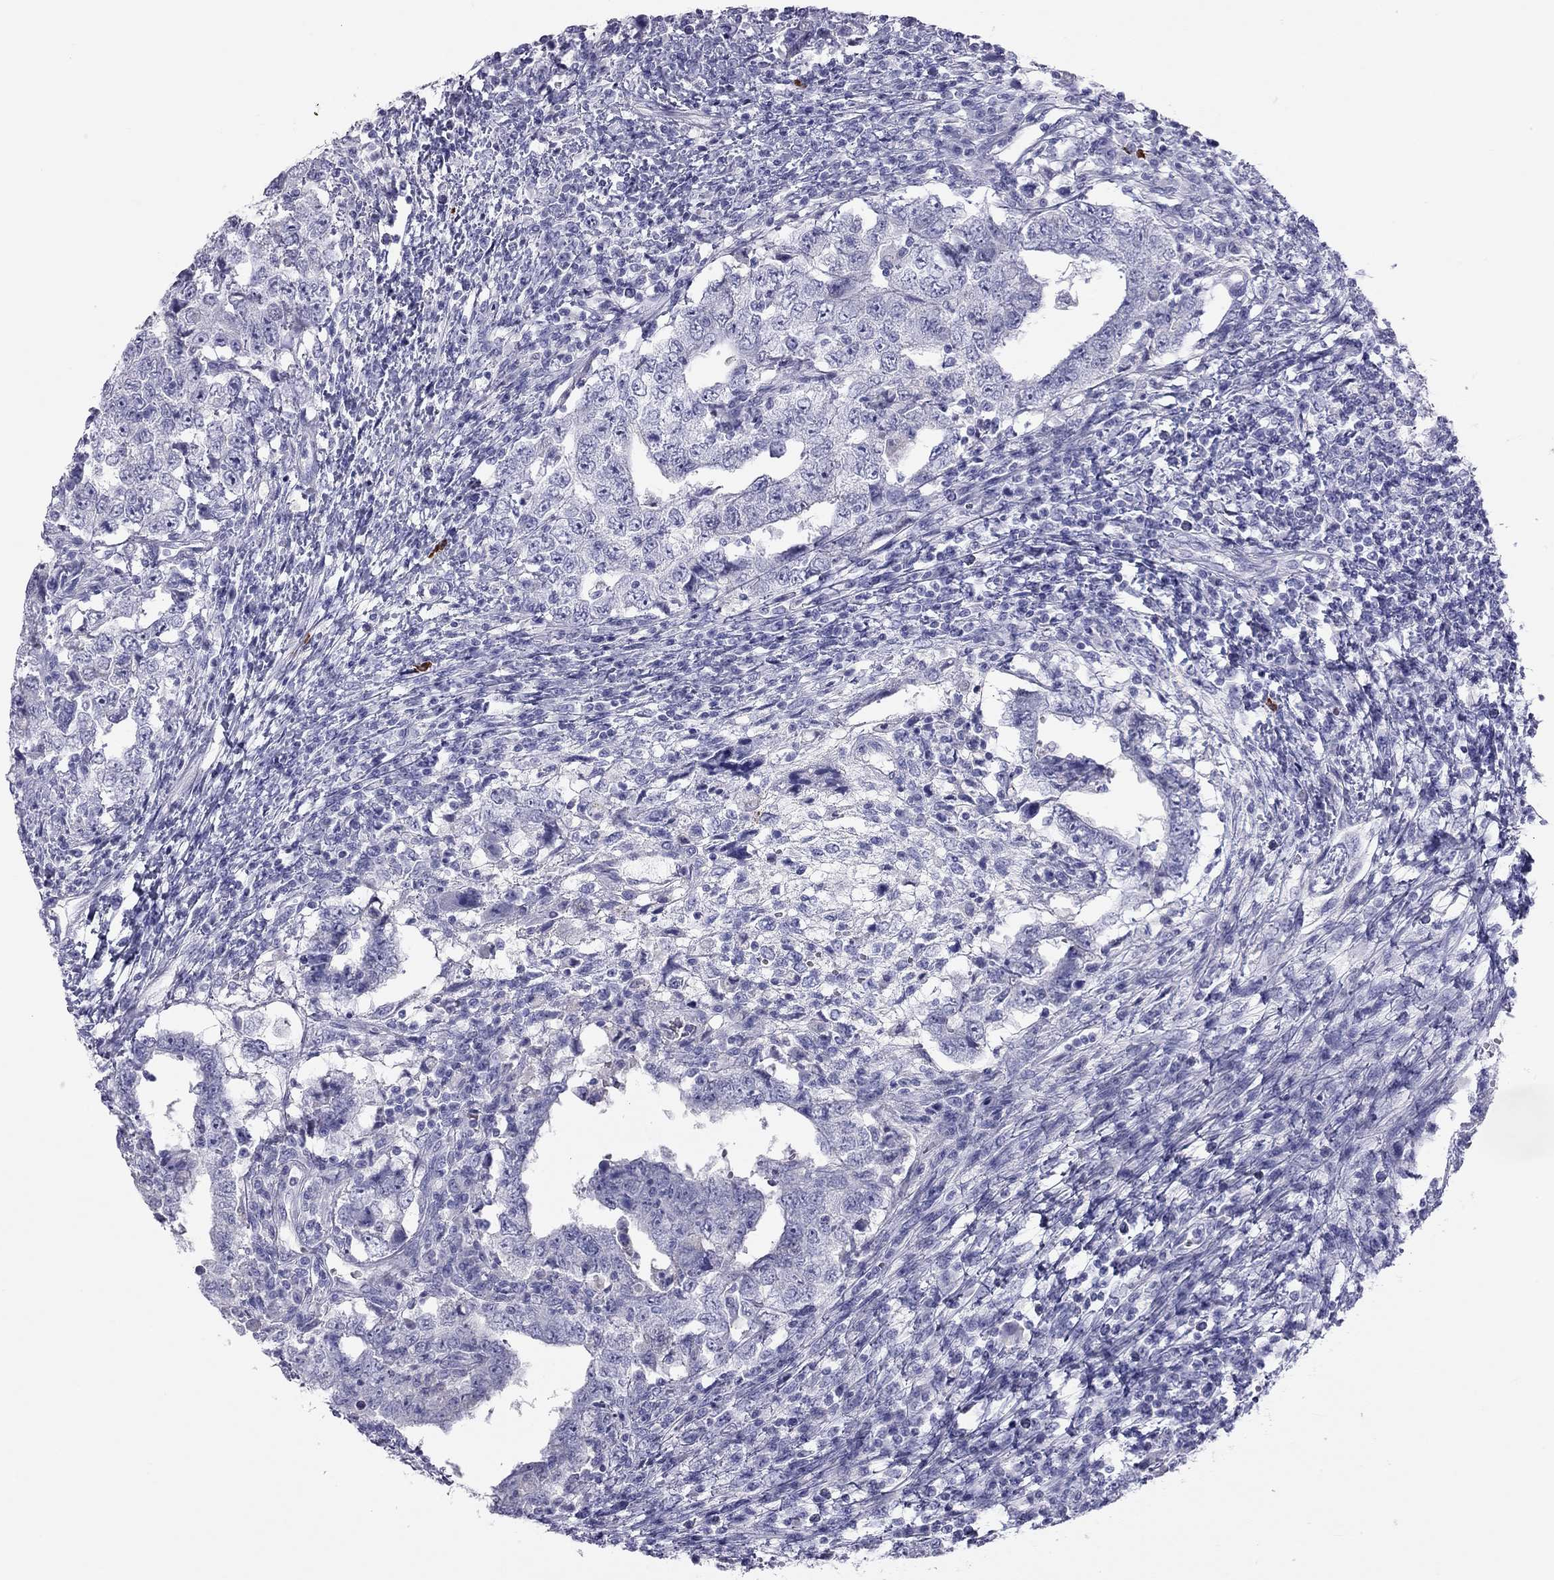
{"staining": {"intensity": "negative", "quantity": "none", "location": "none"}, "tissue": "testis cancer", "cell_type": "Tumor cells", "image_type": "cancer", "snomed": [{"axis": "morphology", "description": "Carcinoma, Embryonal, NOS"}, {"axis": "topography", "description": "Testis"}], "caption": "Immunohistochemistry histopathology image of human testis cancer stained for a protein (brown), which displays no staining in tumor cells.", "gene": "KLRG1", "patient": {"sex": "male", "age": 26}}